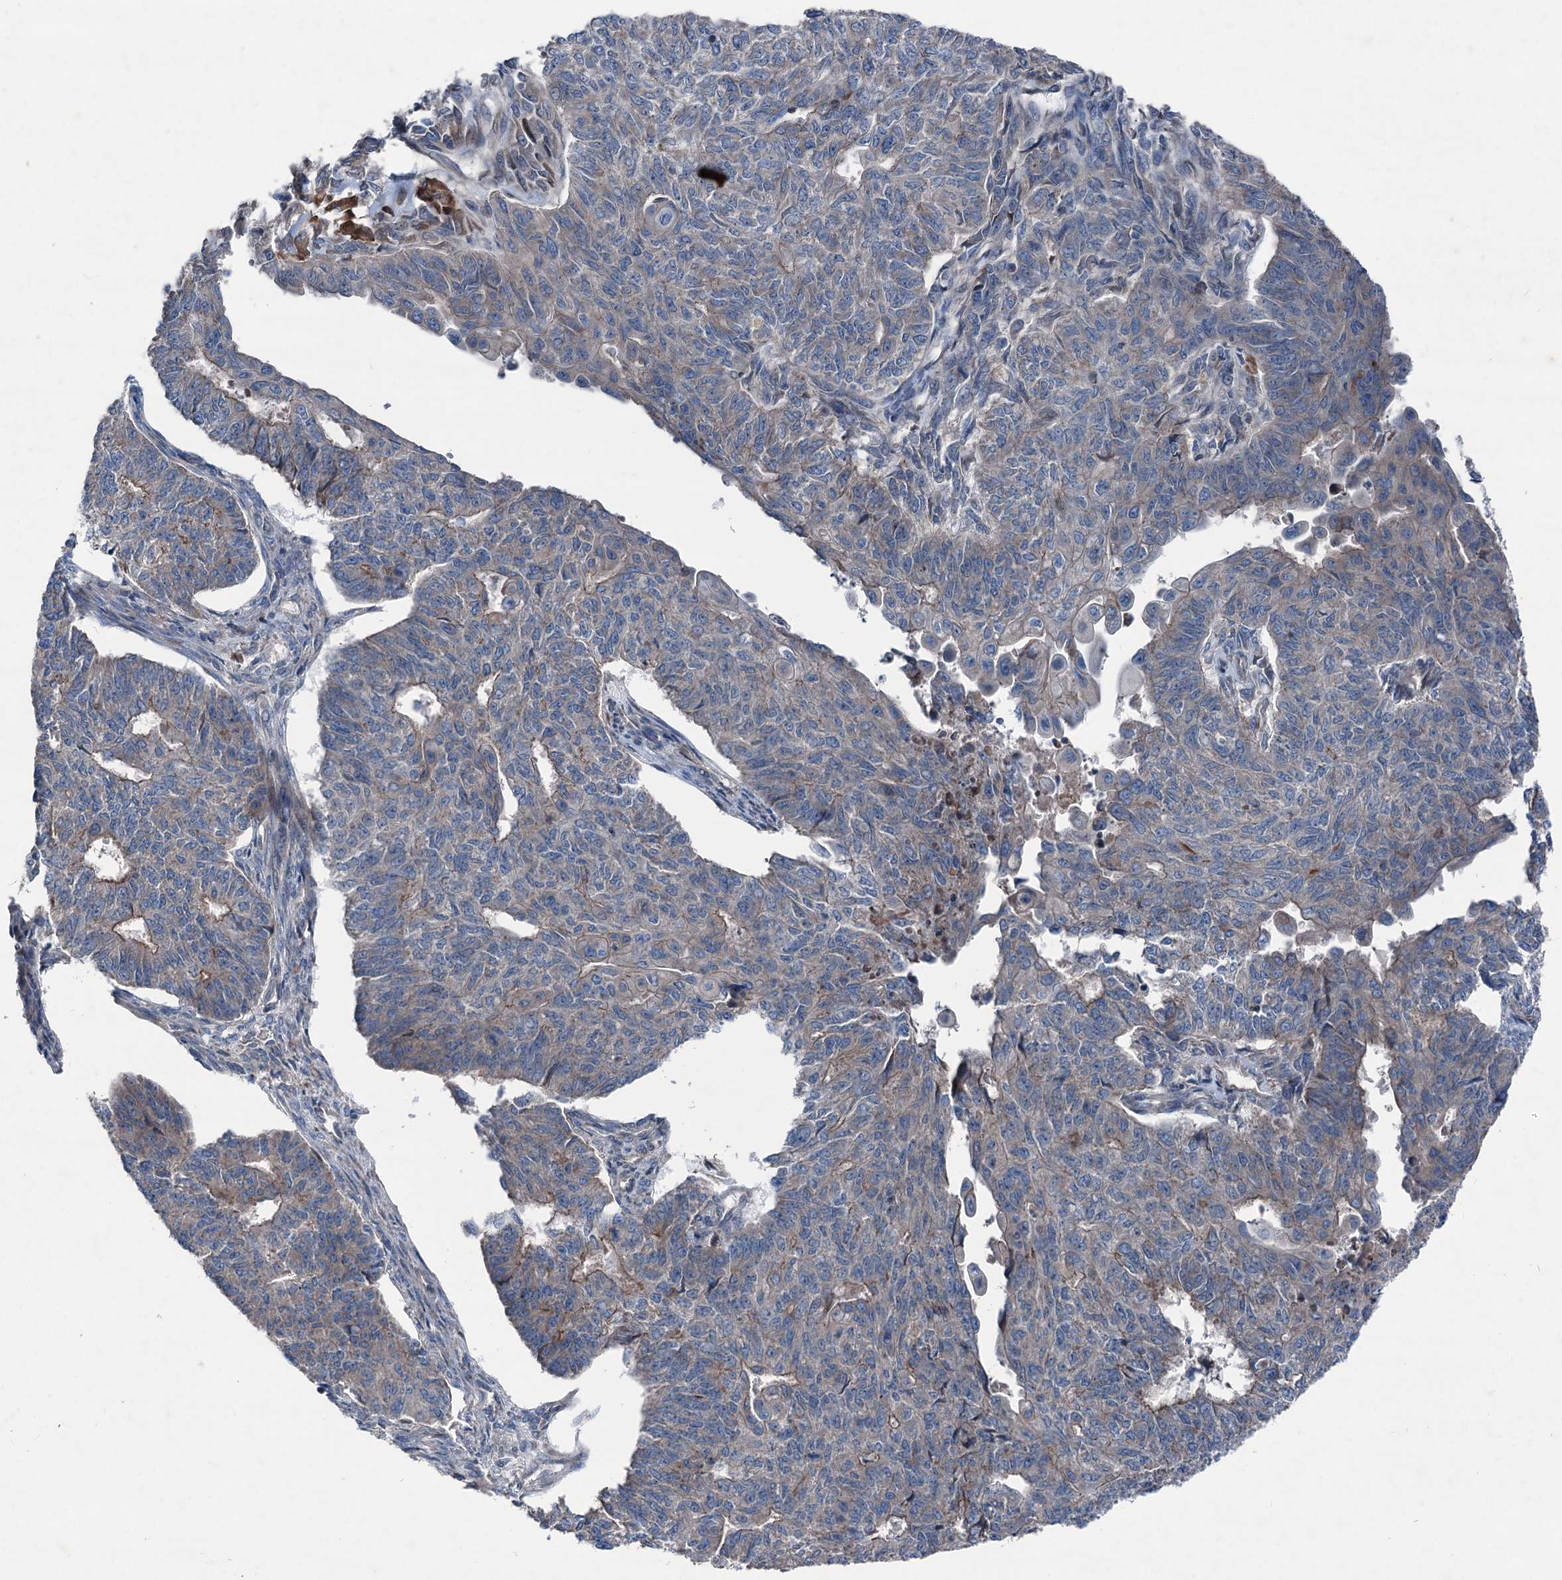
{"staining": {"intensity": "moderate", "quantity": "<25%", "location": "cytoplasmic/membranous"}, "tissue": "endometrial cancer", "cell_type": "Tumor cells", "image_type": "cancer", "snomed": [{"axis": "morphology", "description": "Adenocarcinoma, NOS"}, {"axis": "topography", "description": "Endometrium"}], "caption": "Immunohistochemical staining of endometrial cancer (adenocarcinoma) demonstrates low levels of moderate cytoplasmic/membranous protein staining in about <25% of tumor cells. (Brightfield microscopy of DAB IHC at high magnification).", "gene": "RUFY1", "patient": {"sex": "female", "age": 32}}